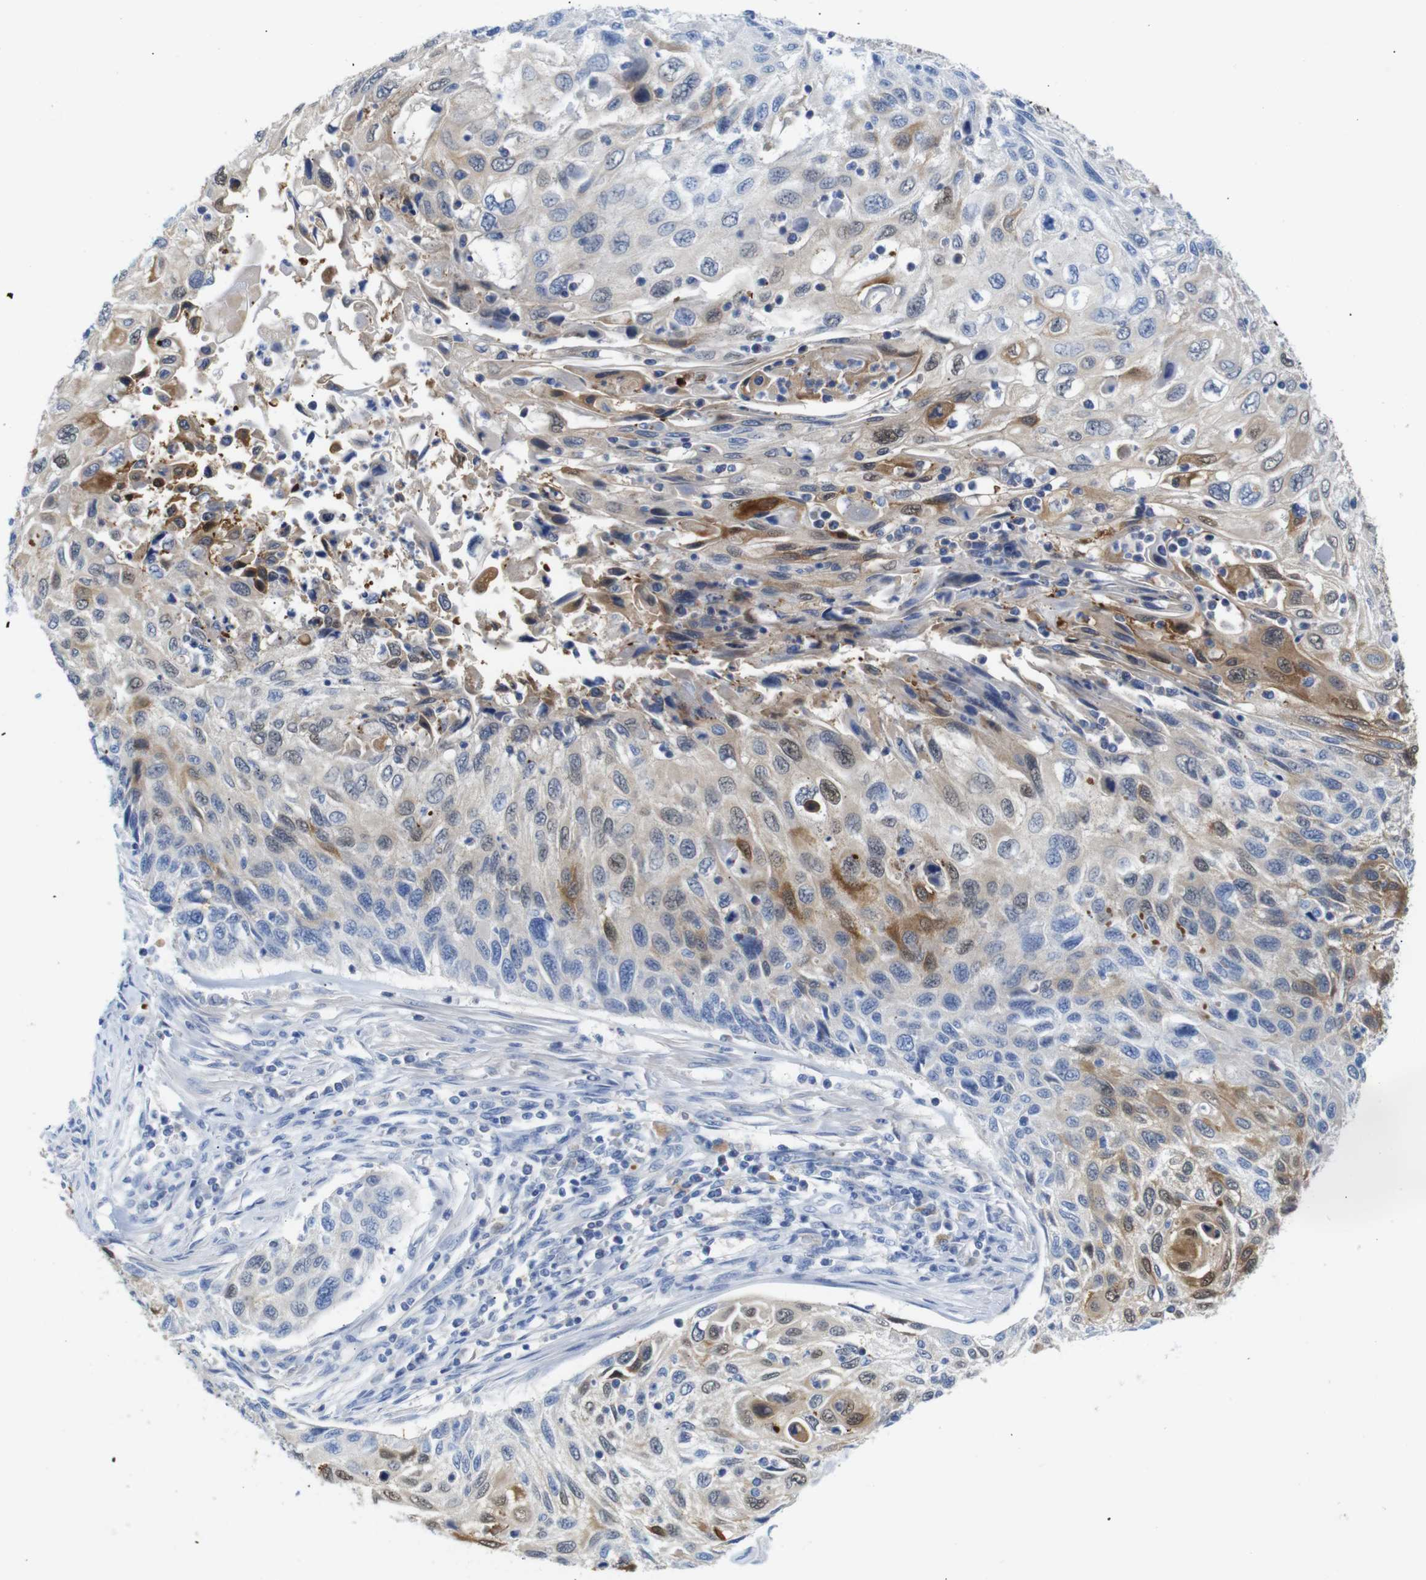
{"staining": {"intensity": "moderate", "quantity": "25%-75%", "location": "cytoplasmic/membranous"}, "tissue": "cervical cancer", "cell_type": "Tumor cells", "image_type": "cancer", "snomed": [{"axis": "morphology", "description": "Squamous cell carcinoma, NOS"}, {"axis": "topography", "description": "Cervix"}], "caption": "Immunohistochemistry staining of cervical cancer (squamous cell carcinoma), which exhibits medium levels of moderate cytoplasmic/membranous expression in approximately 25%-75% of tumor cells indicating moderate cytoplasmic/membranous protein staining. The staining was performed using DAB (3,3'-diaminobenzidine) (brown) for protein detection and nuclei were counterstained in hematoxylin (blue).", "gene": "ERVMER34-1", "patient": {"sex": "female", "age": 70}}